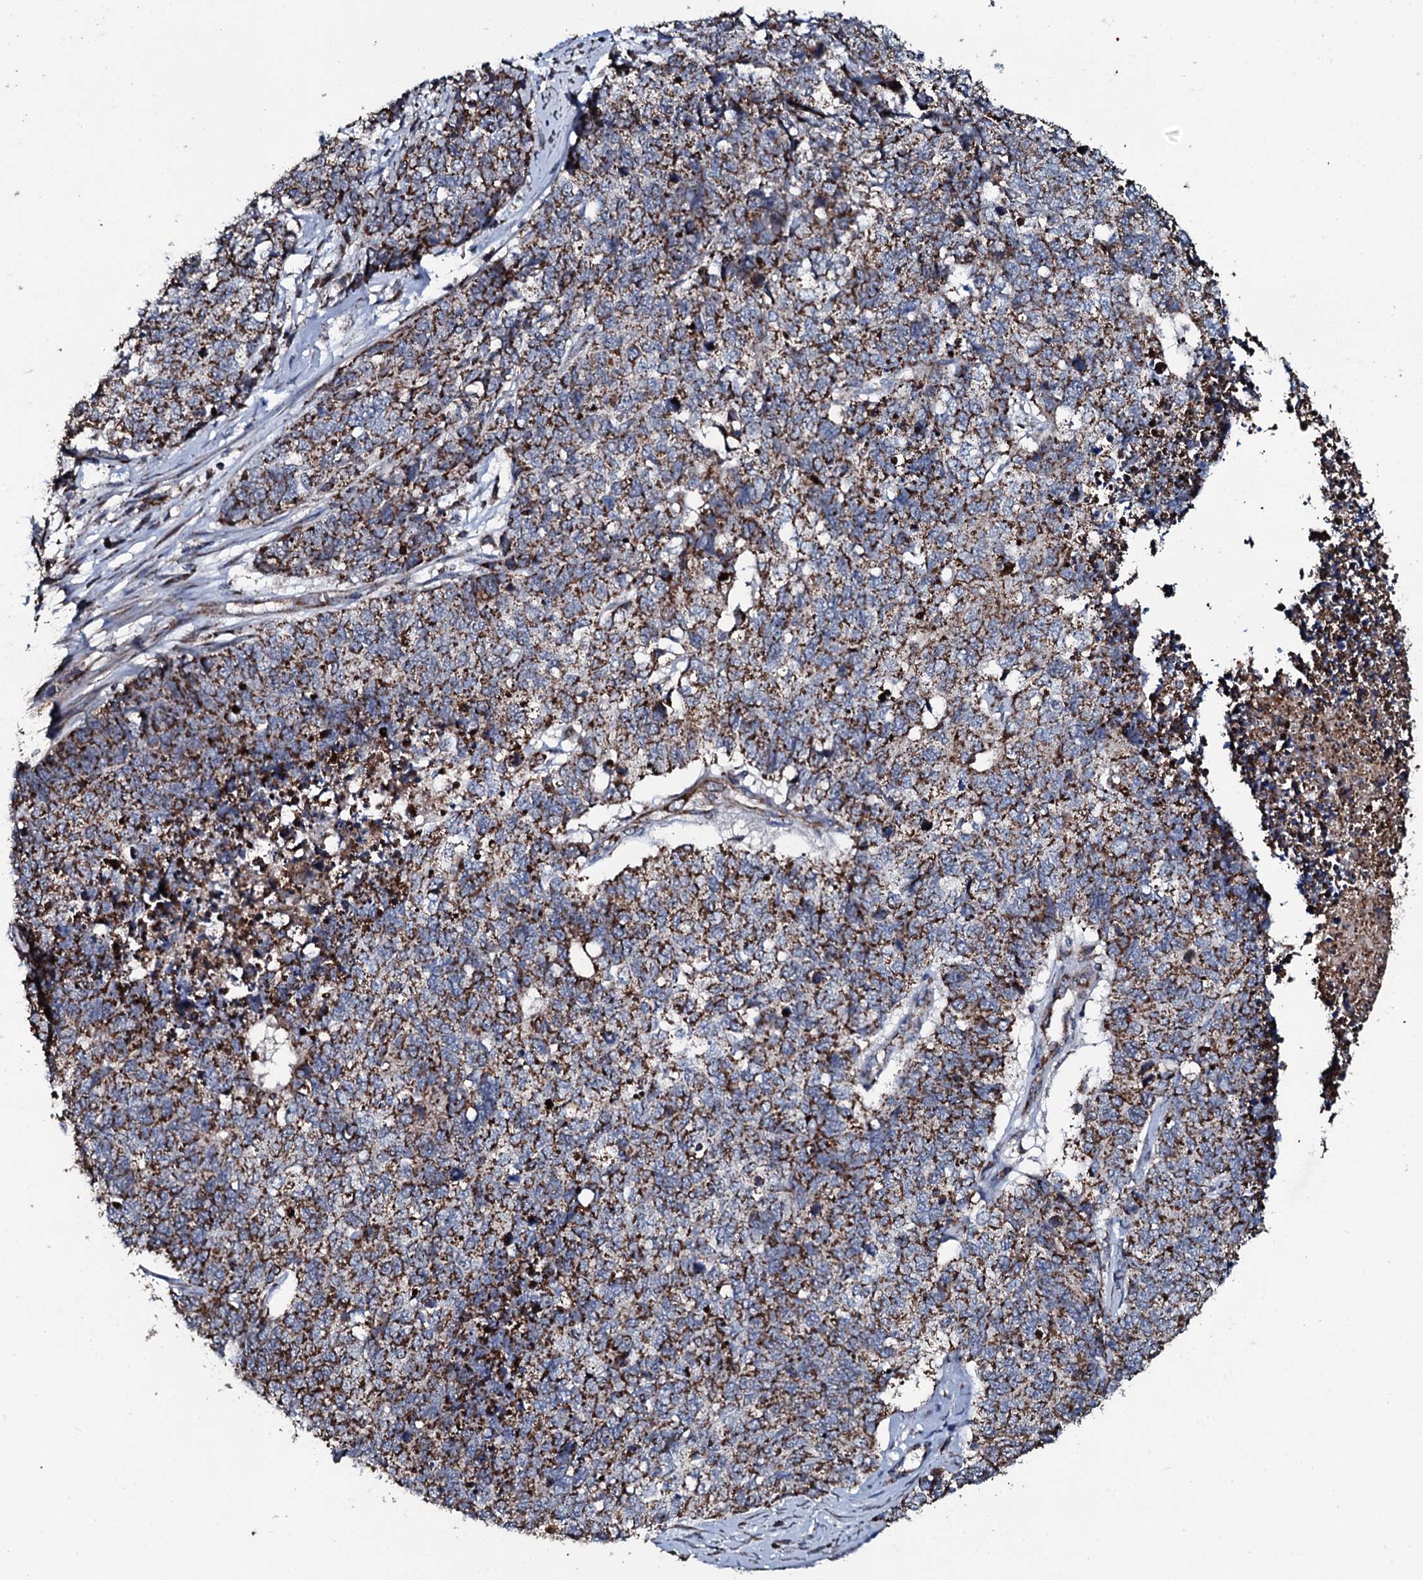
{"staining": {"intensity": "strong", "quantity": ">75%", "location": "cytoplasmic/membranous"}, "tissue": "cervical cancer", "cell_type": "Tumor cells", "image_type": "cancer", "snomed": [{"axis": "morphology", "description": "Squamous cell carcinoma, NOS"}, {"axis": "topography", "description": "Cervix"}], "caption": "There is high levels of strong cytoplasmic/membranous expression in tumor cells of cervical cancer (squamous cell carcinoma), as demonstrated by immunohistochemical staining (brown color).", "gene": "DYNC2I2", "patient": {"sex": "female", "age": 63}}